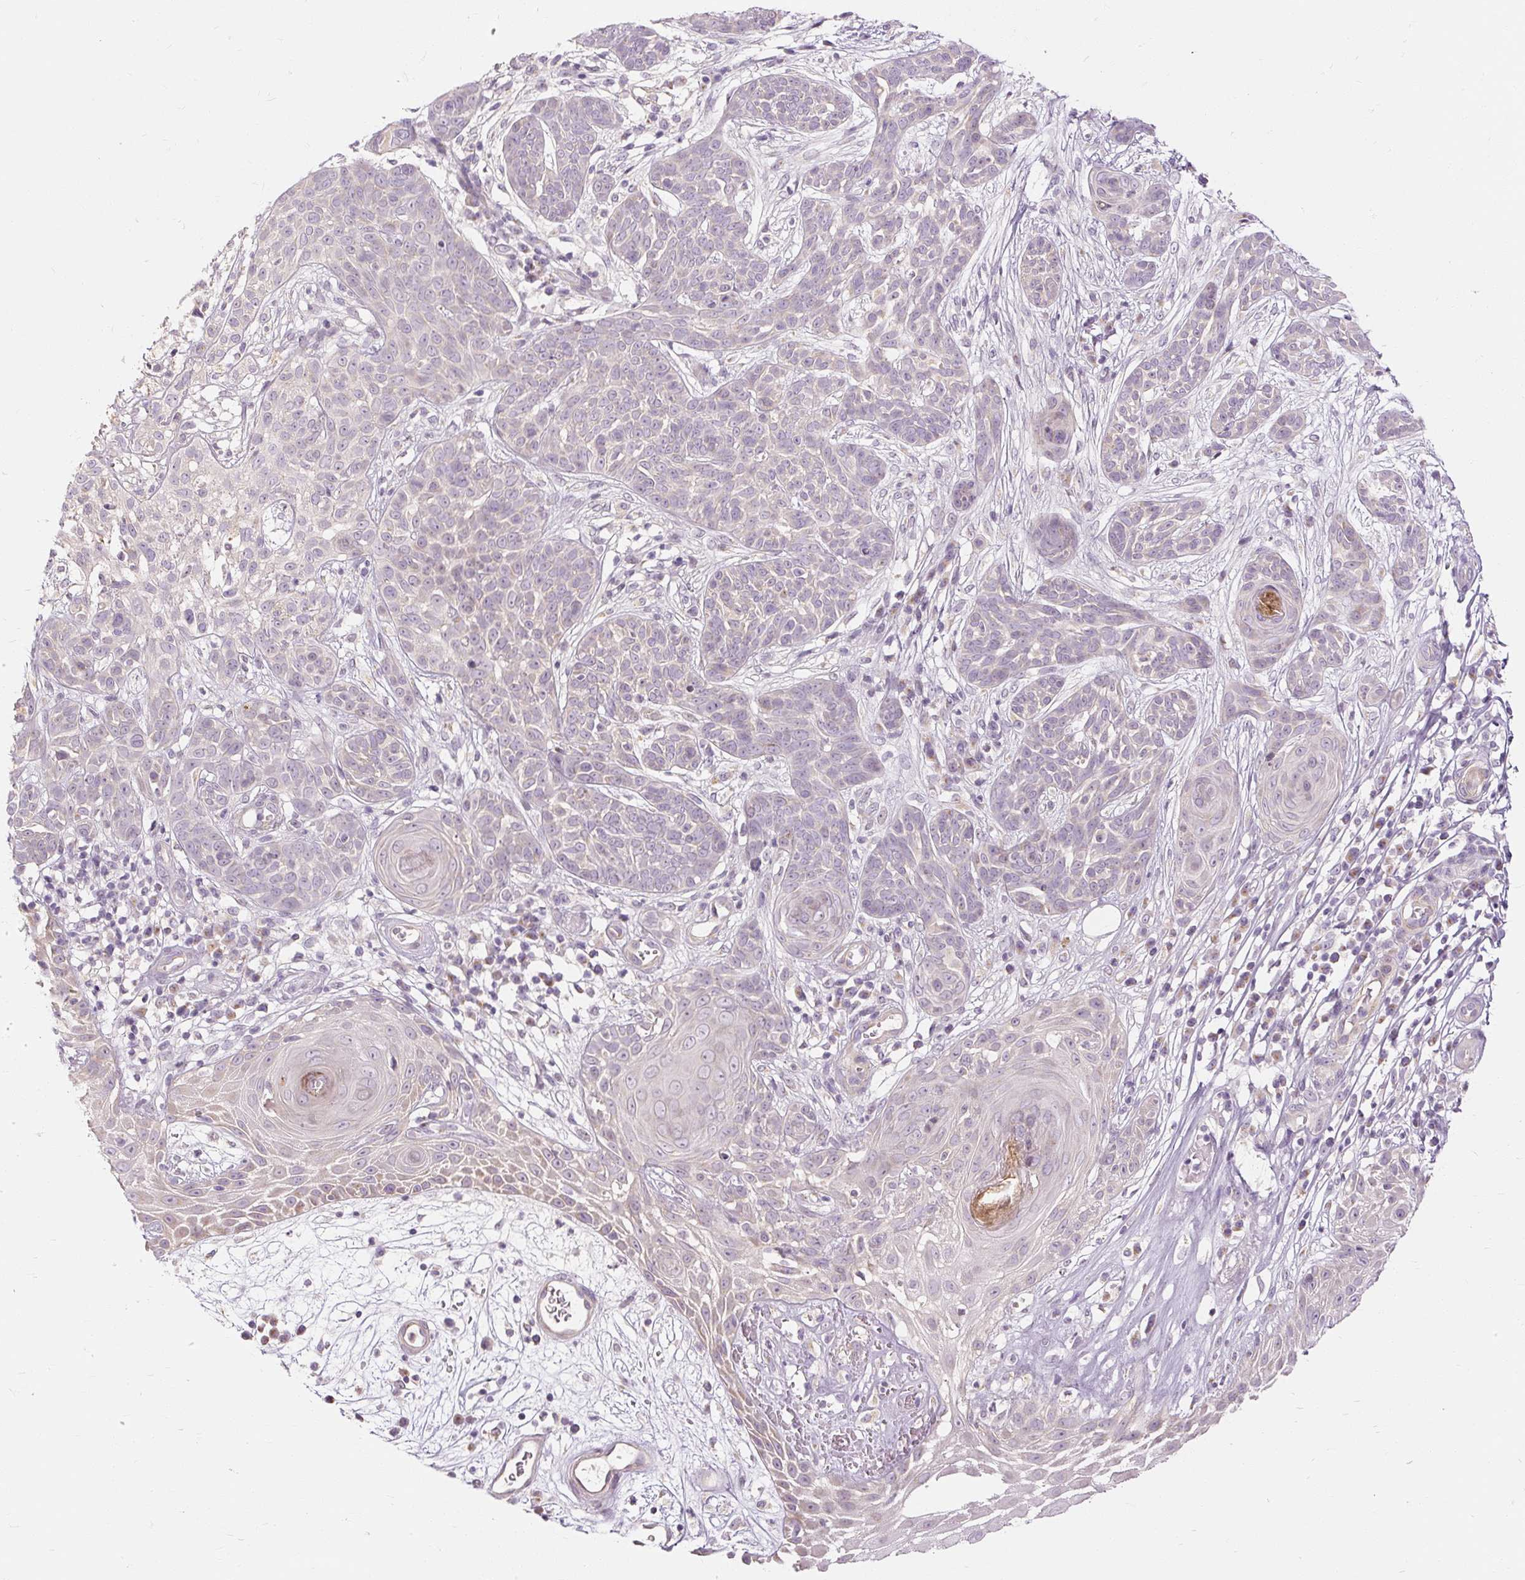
{"staining": {"intensity": "negative", "quantity": "none", "location": "none"}, "tissue": "skin cancer", "cell_type": "Tumor cells", "image_type": "cancer", "snomed": [{"axis": "morphology", "description": "Basal cell carcinoma"}, {"axis": "topography", "description": "Skin"}, {"axis": "topography", "description": "Skin, foot"}], "caption": "Basal cell carcinoma (skin) was stained to show a protein in brown. There is no significant positivity in tumor cells. (Brightfield microscopy of DAB (3,3'-diaminobenzidine) immunohistochemistry (IHC) at high magnification).", "gene": "CAPN3", "patient": {"sex": "female", "age": 86}}